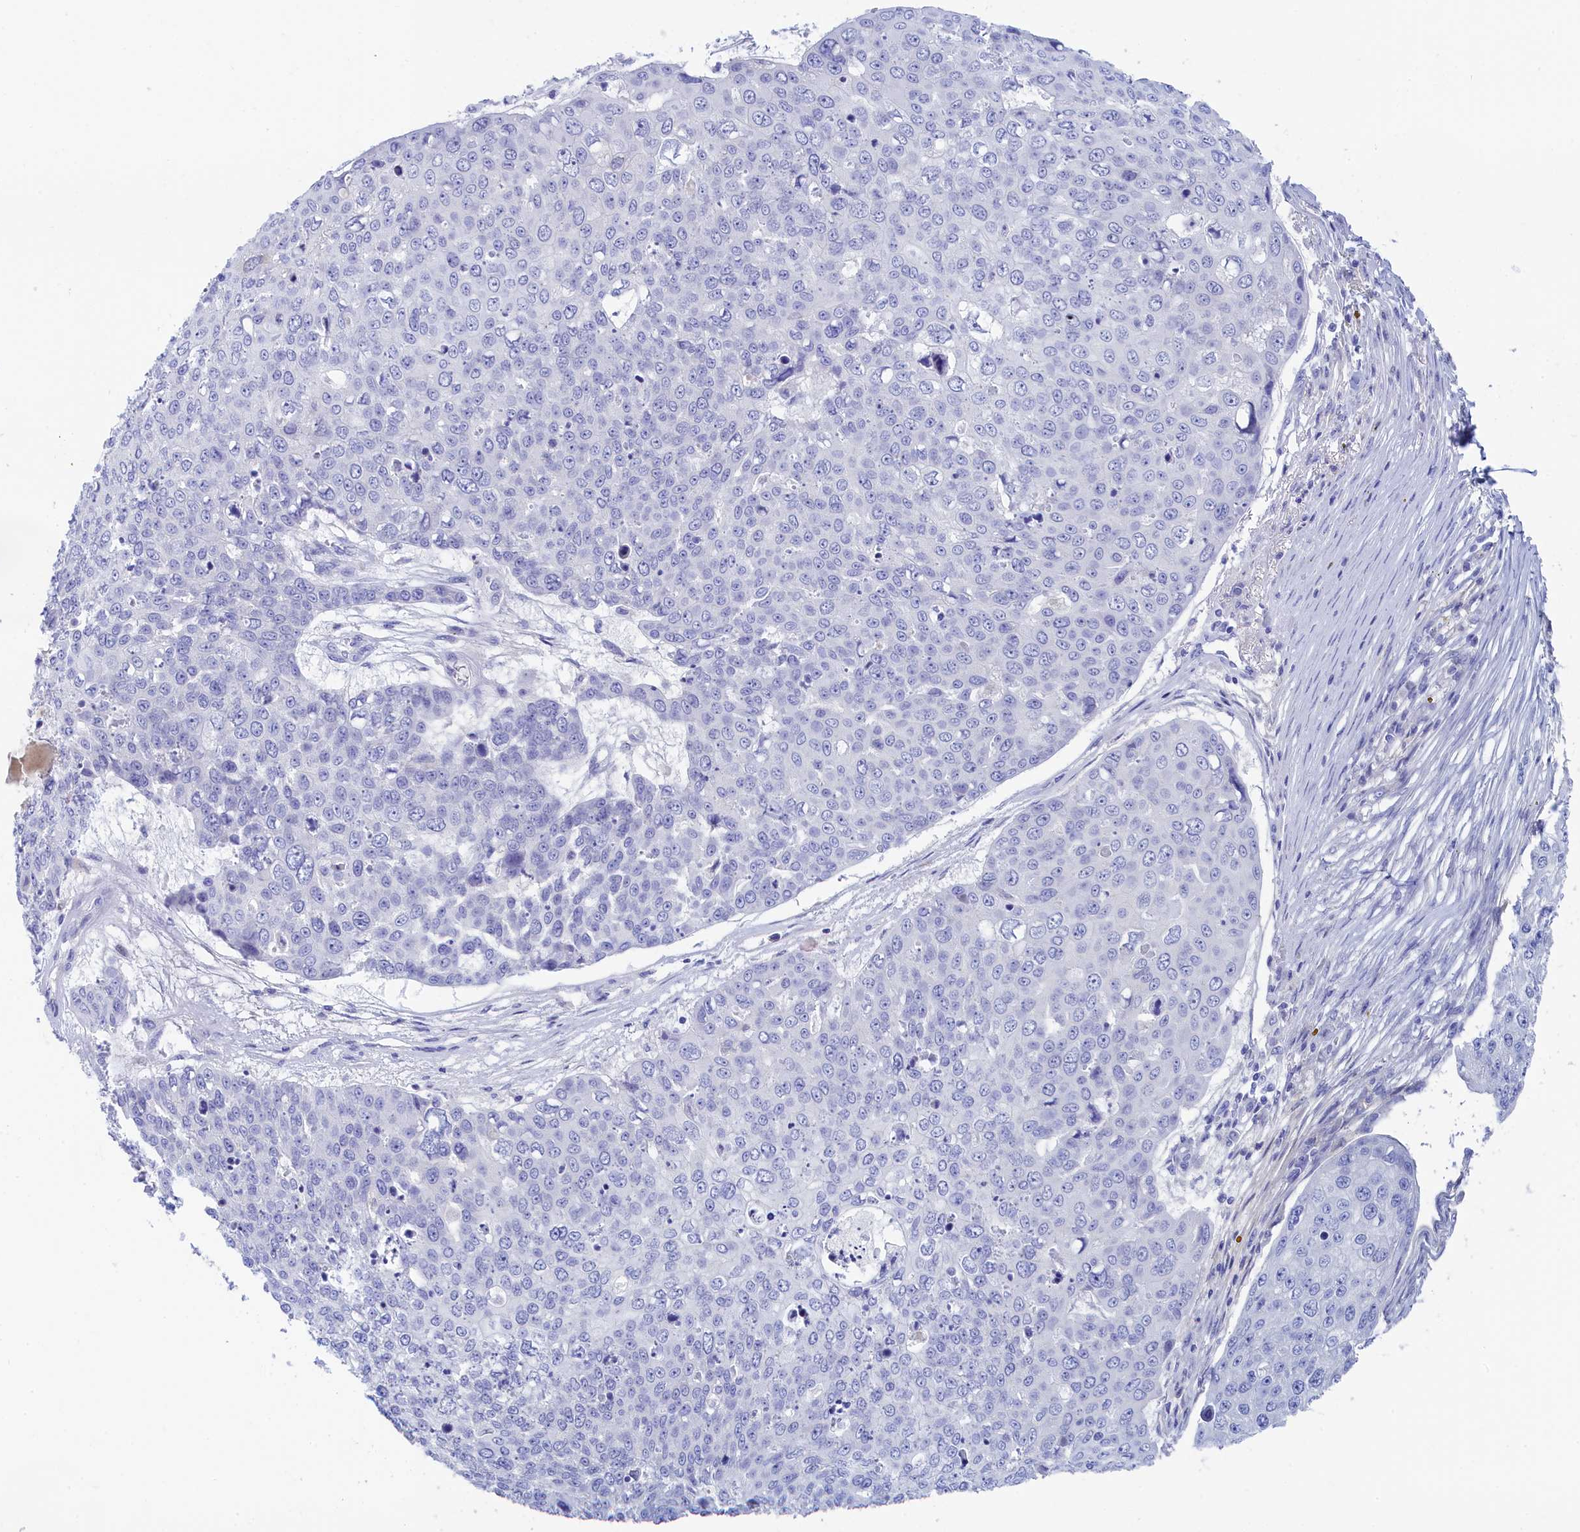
{"staining": {"intensity": "negative", "quantity": "none", "location": "none"}, "tissue": "skin cancer", "cell_type": "Tumor cells", "image_type": "cancer", "snomed": [{"axis": "morphology", "description": "Squamous cell carcinoma, NOS"}, {"axis": "topography", "description": "Skin"}], "caption": "A micrograph of human skin cancer (squamous cell carcinoma) is negative for staining in tumor cells.", "gene": "TRIM10", "patient": {"sex": "male", "age": 71}}